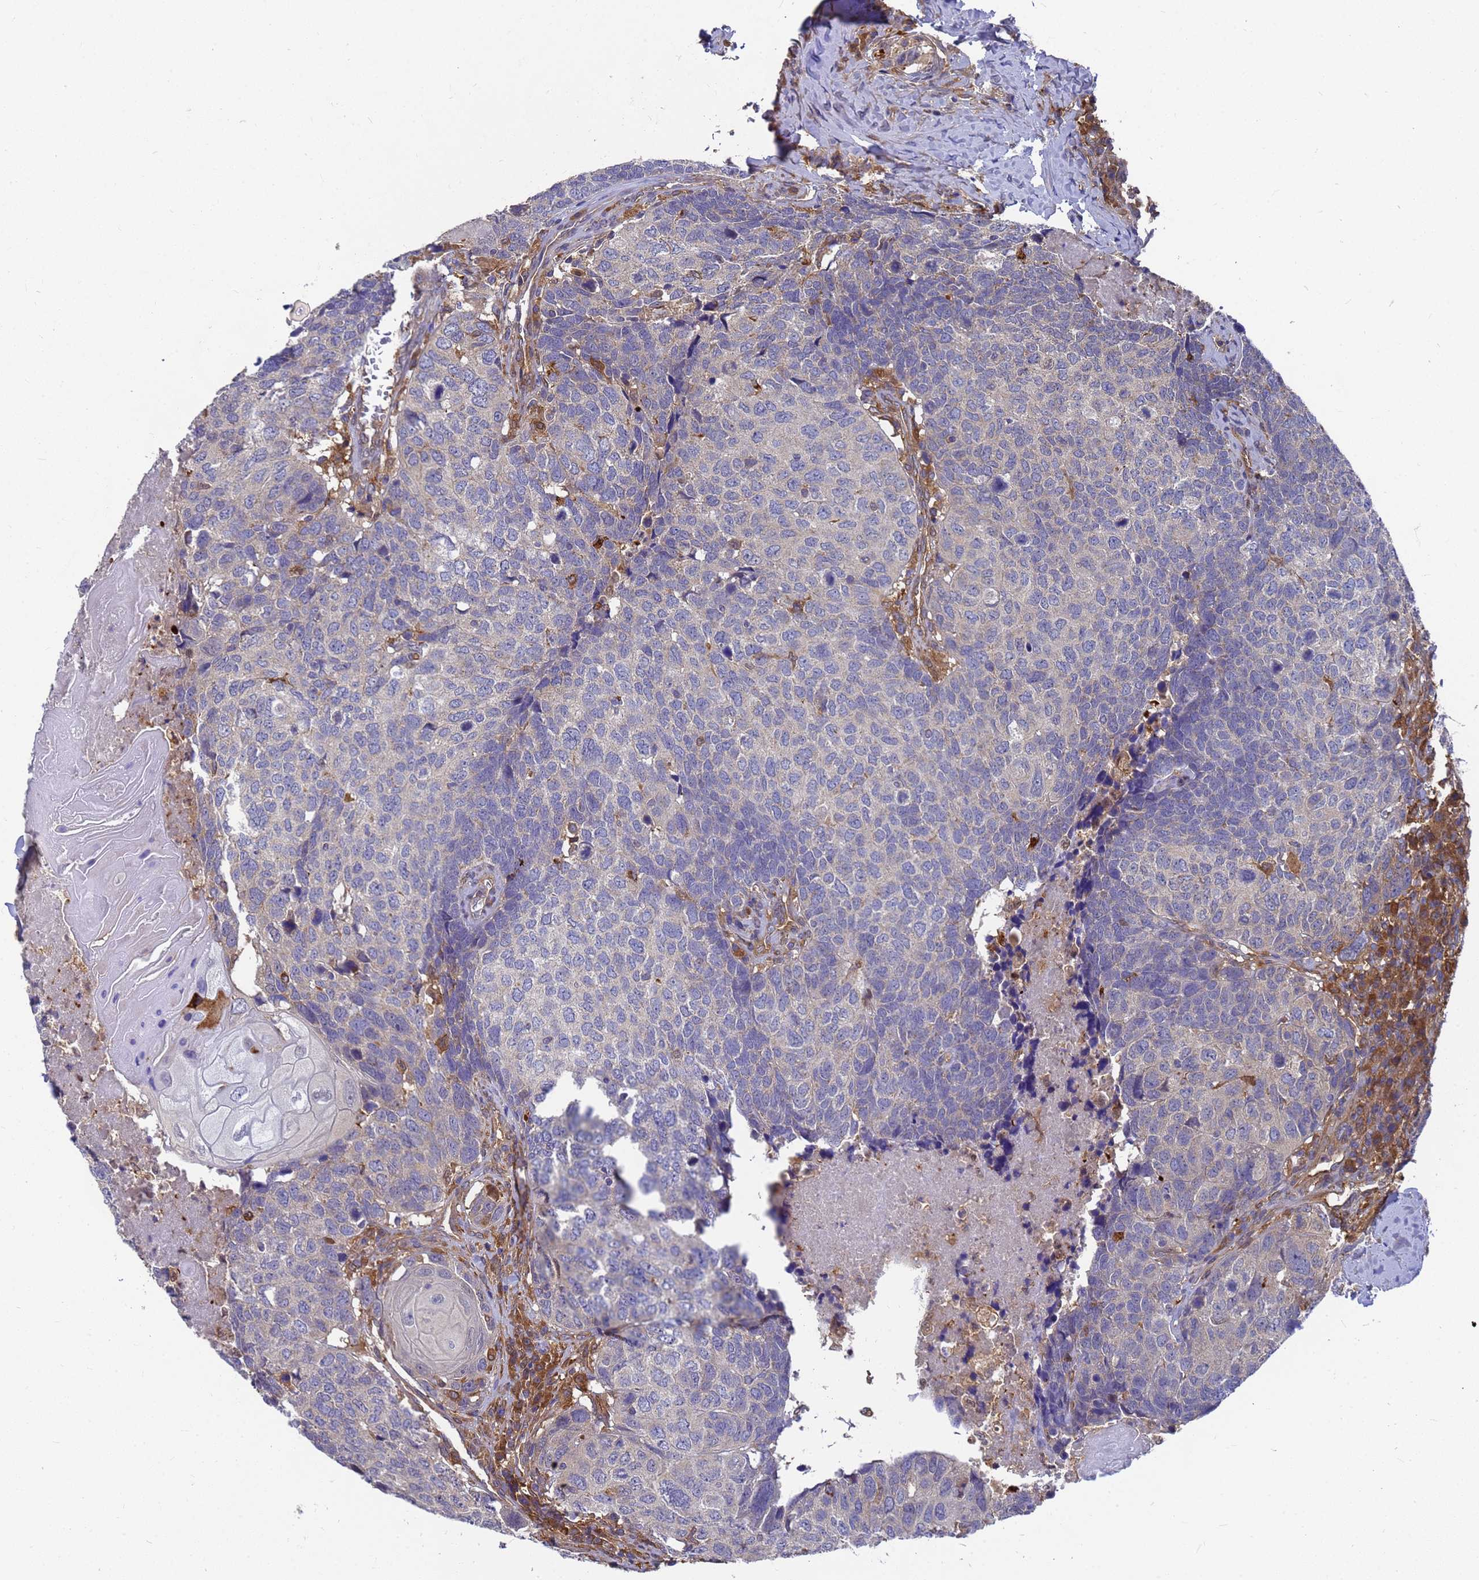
{"staining": {"intensity": "negative", "quantity": "none", "location": "none"}, "tissue": "head and neck cancer", "cell_type": "Tumor cells", "image_type": "cancer", "snomed": [{"axis": "morphology", "description": "Squamous cell carcinoma, NOS"}, {"axis": "topography", "description": "Head-Neck"}], "caption": "A histopathology image of head and neck squamous cell carcinoma stained for a protein exhibits no brown staining in tumor cells.", "gene": "SLC35E2B", "patient": {"sex": "male", "age": 66}}